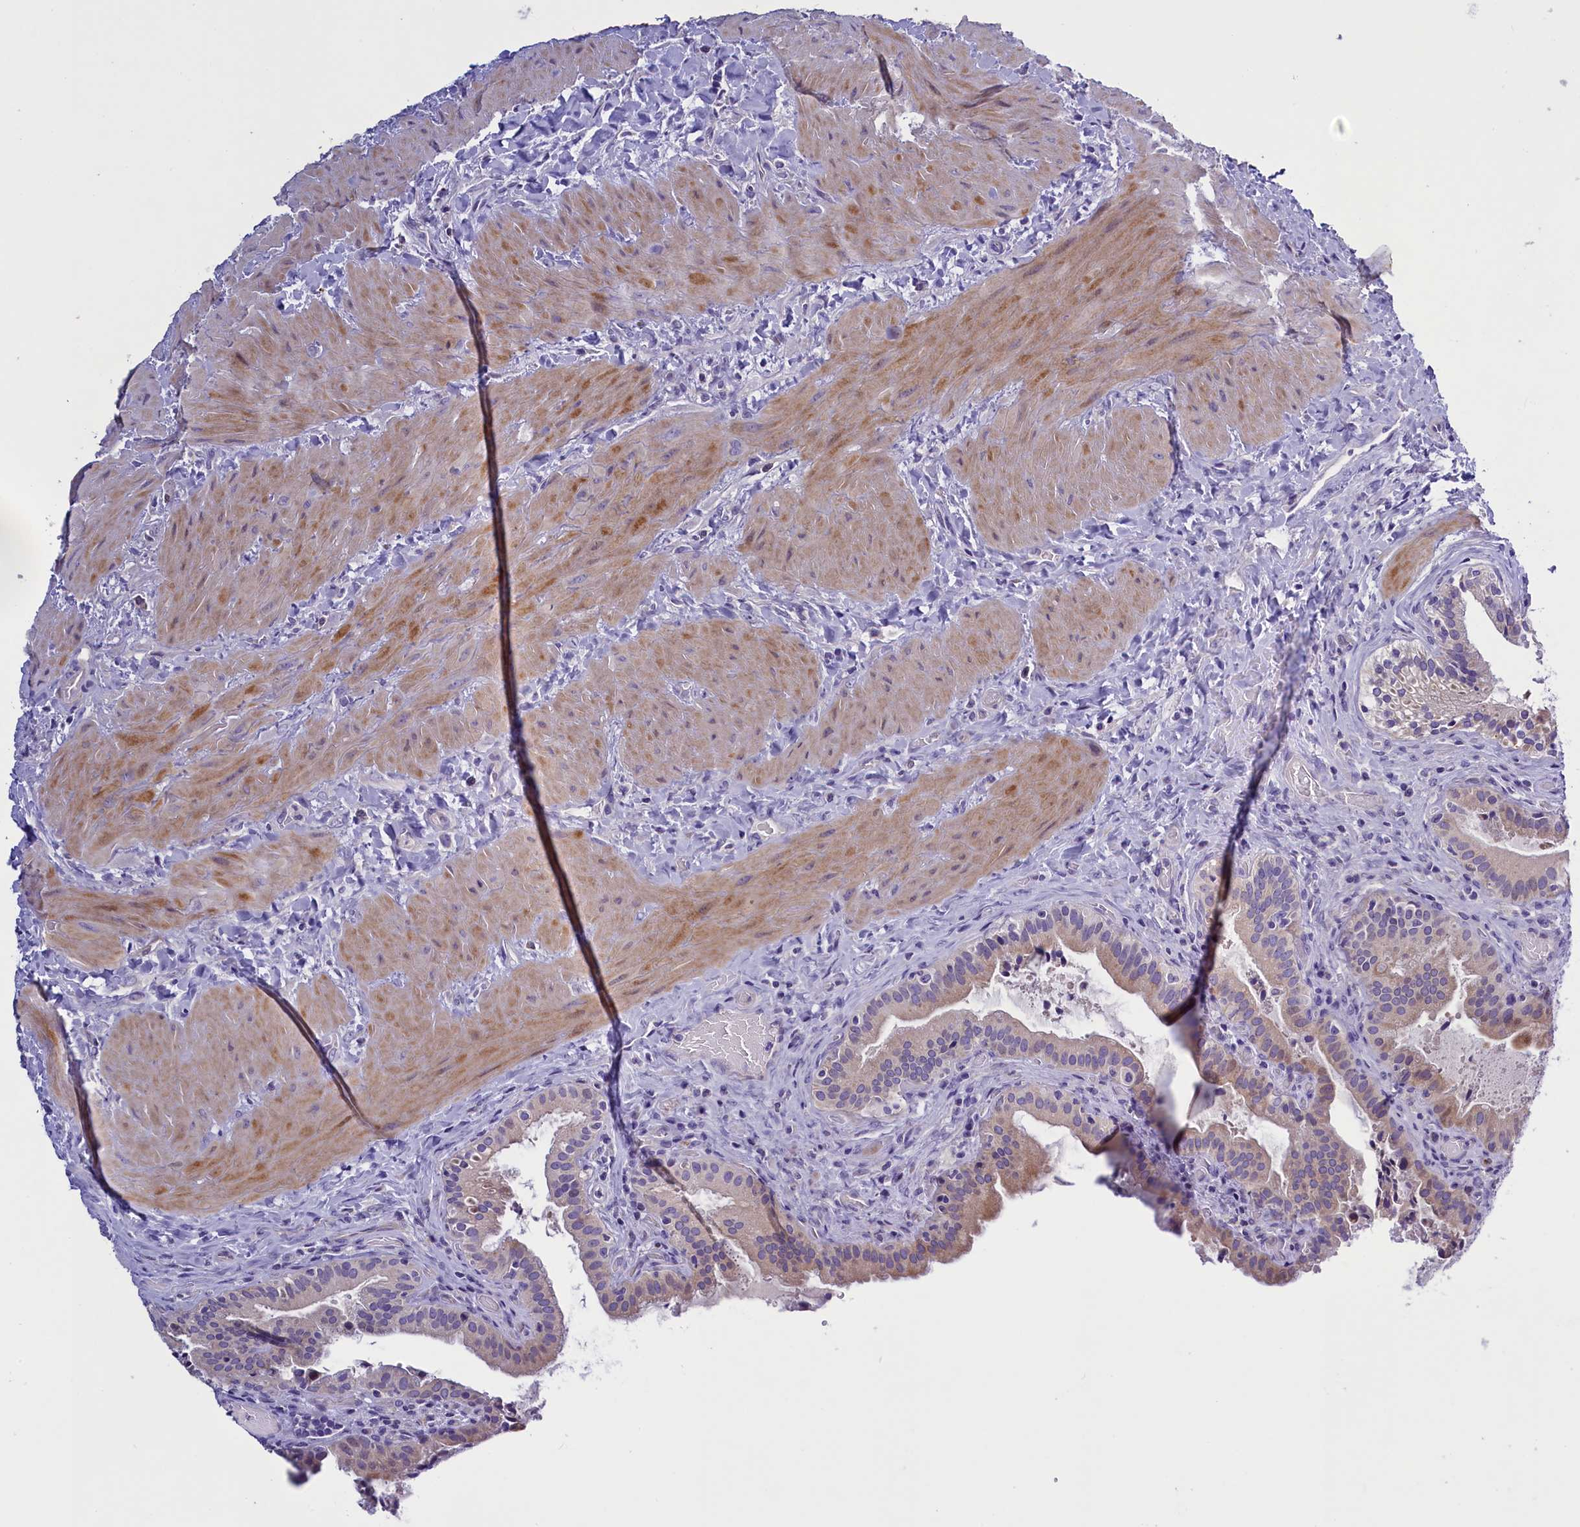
{"staining": {"intensity": "strong", "quantity": "<25%", "location": "cytoplasmic/membranous"}, "tissue": "gallbladder", "cell_type": "Glandular cells", "image_type": "normal", "snomed": [{"axis": "morphology", "description": "Normal tissue, NOS"}, {"axis": "topography", "description": "Gallbladder"}], "caption": "Immunohistochemistry image of unremarkable human gallbladder stained for a protein (brown), which demonstrates medium levels of strong cytoplasmic/membranous expression in approximately <25% of glandular cells.", "gene": "RTTN", "patient": {"sex": "male", "age": 24}}